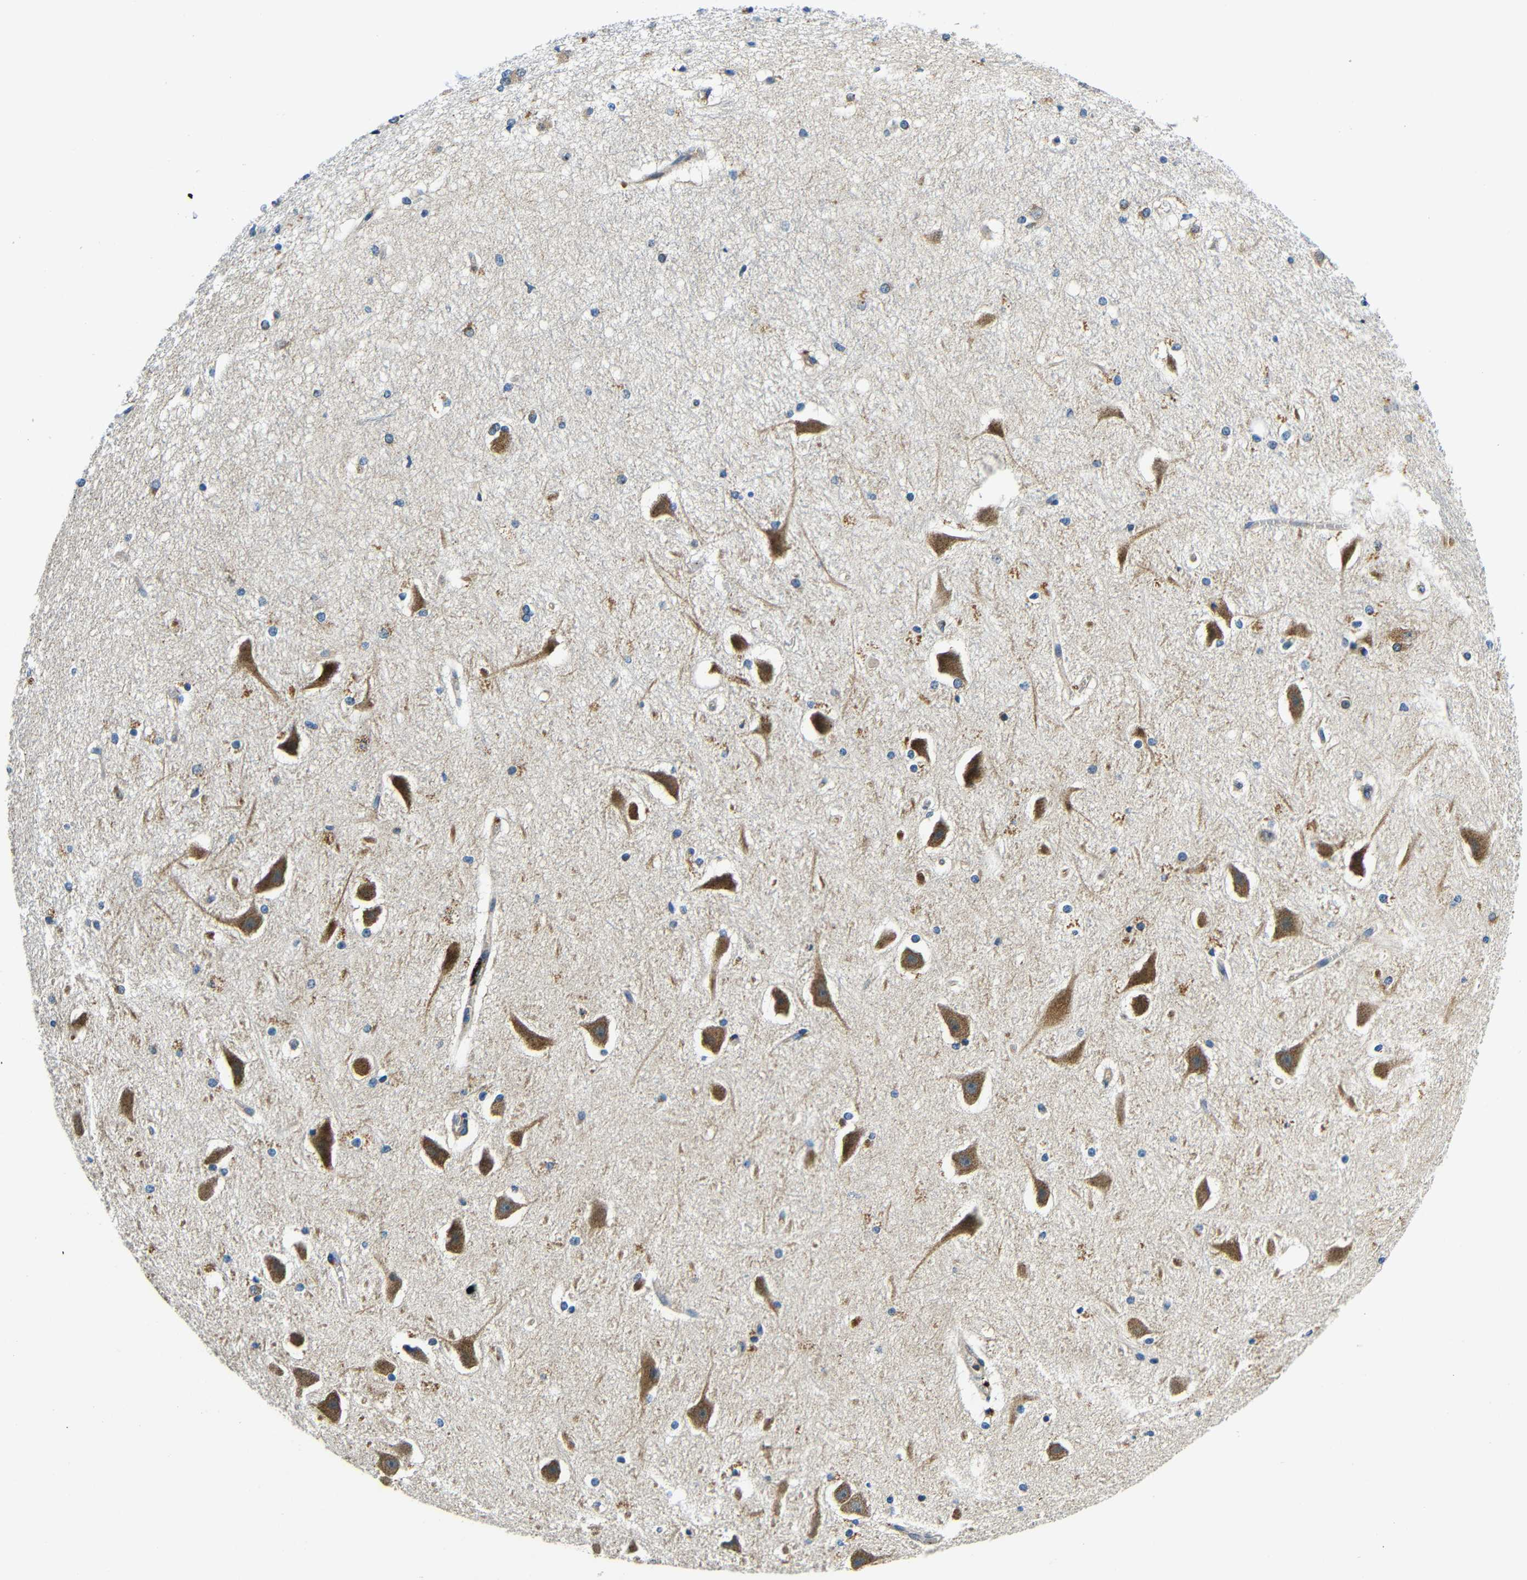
{"staining": {"intensity": "negative", "quantity": "none", "location": "none"}, "tissue": "hippocampus", "cell_type": "Glial cells", "image_type": "normal", "snomed": [{"axis": "morphology", "description": "Normal tissue, NOS"}, {"axis": "topography", "description": "Hippocampus"}], "caption": "Glial cells are negative for brown protein staining in benign hippocampus. (DAB (3,3'-diaminobenzidine) IHC with hematoxylin counter stain).", "gene": "USO1", "patient": {"sex": "female", "age": 19}}